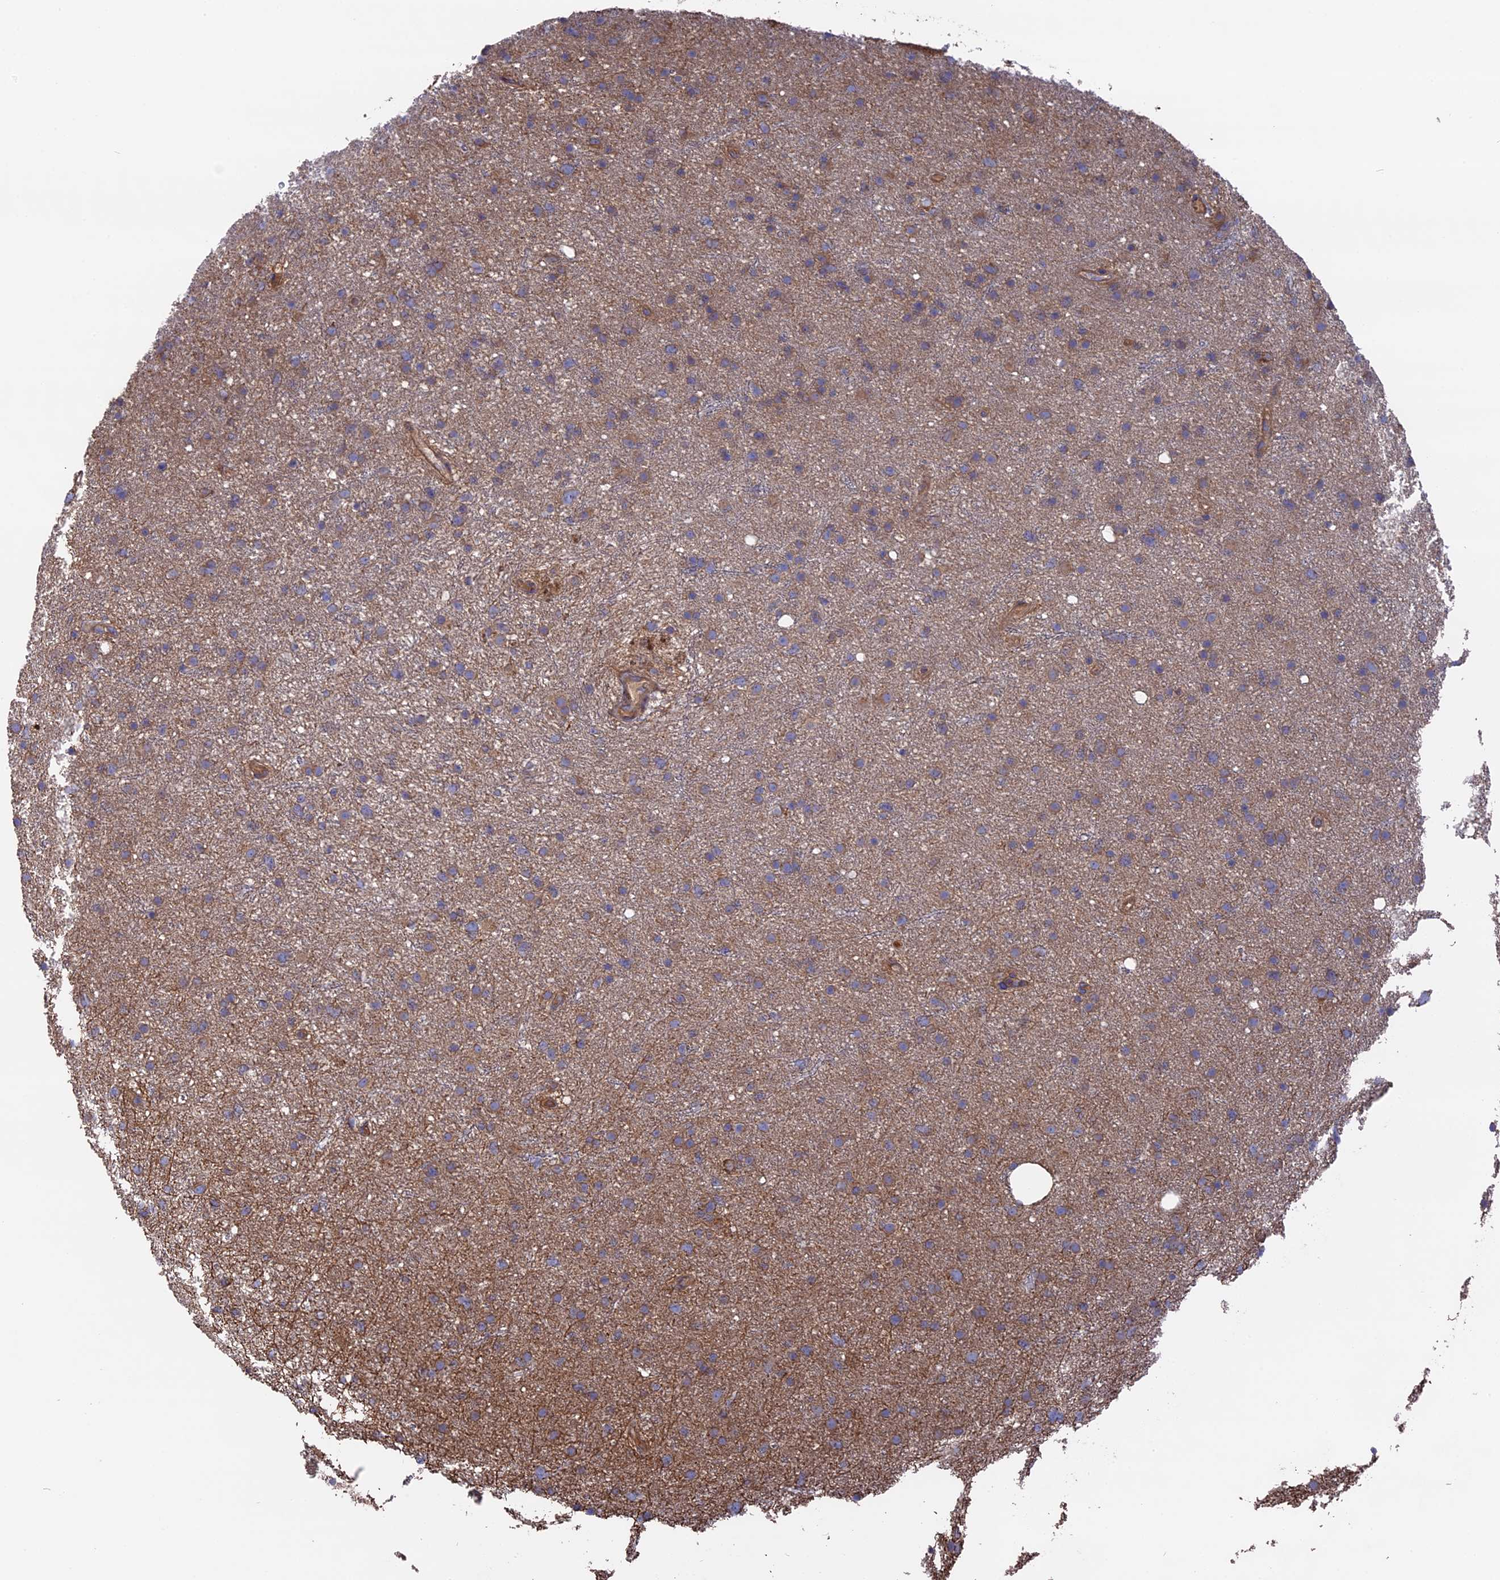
{"staining": {"intensity": "moderate", "quantity": "25%-75%", "location": "cytoplasmic/membranous"}, "tissue": "glioma", "cell_type": "Tumor cells", "image_type": "cancer", "snomed": [{"axis": "morphology", "description": "Glioma, malignant, Low grade"}, {"axis": "topography", "description": "Cerebral cortex"}], "caption": "Tumor cells exhibit medium levels of moderate cytoplasmic/membranous positivity in about 25%-75% of cells in human malignant low-grade glioma. The protein of interest is stained brown, and the nuclei are stained in blue (DAB (3,3'-diaminobenzidine) IHC with brightfield microscopy, high magnification).", "gene": "TELO2", "patient": {"sex": "female", "age": 39}}